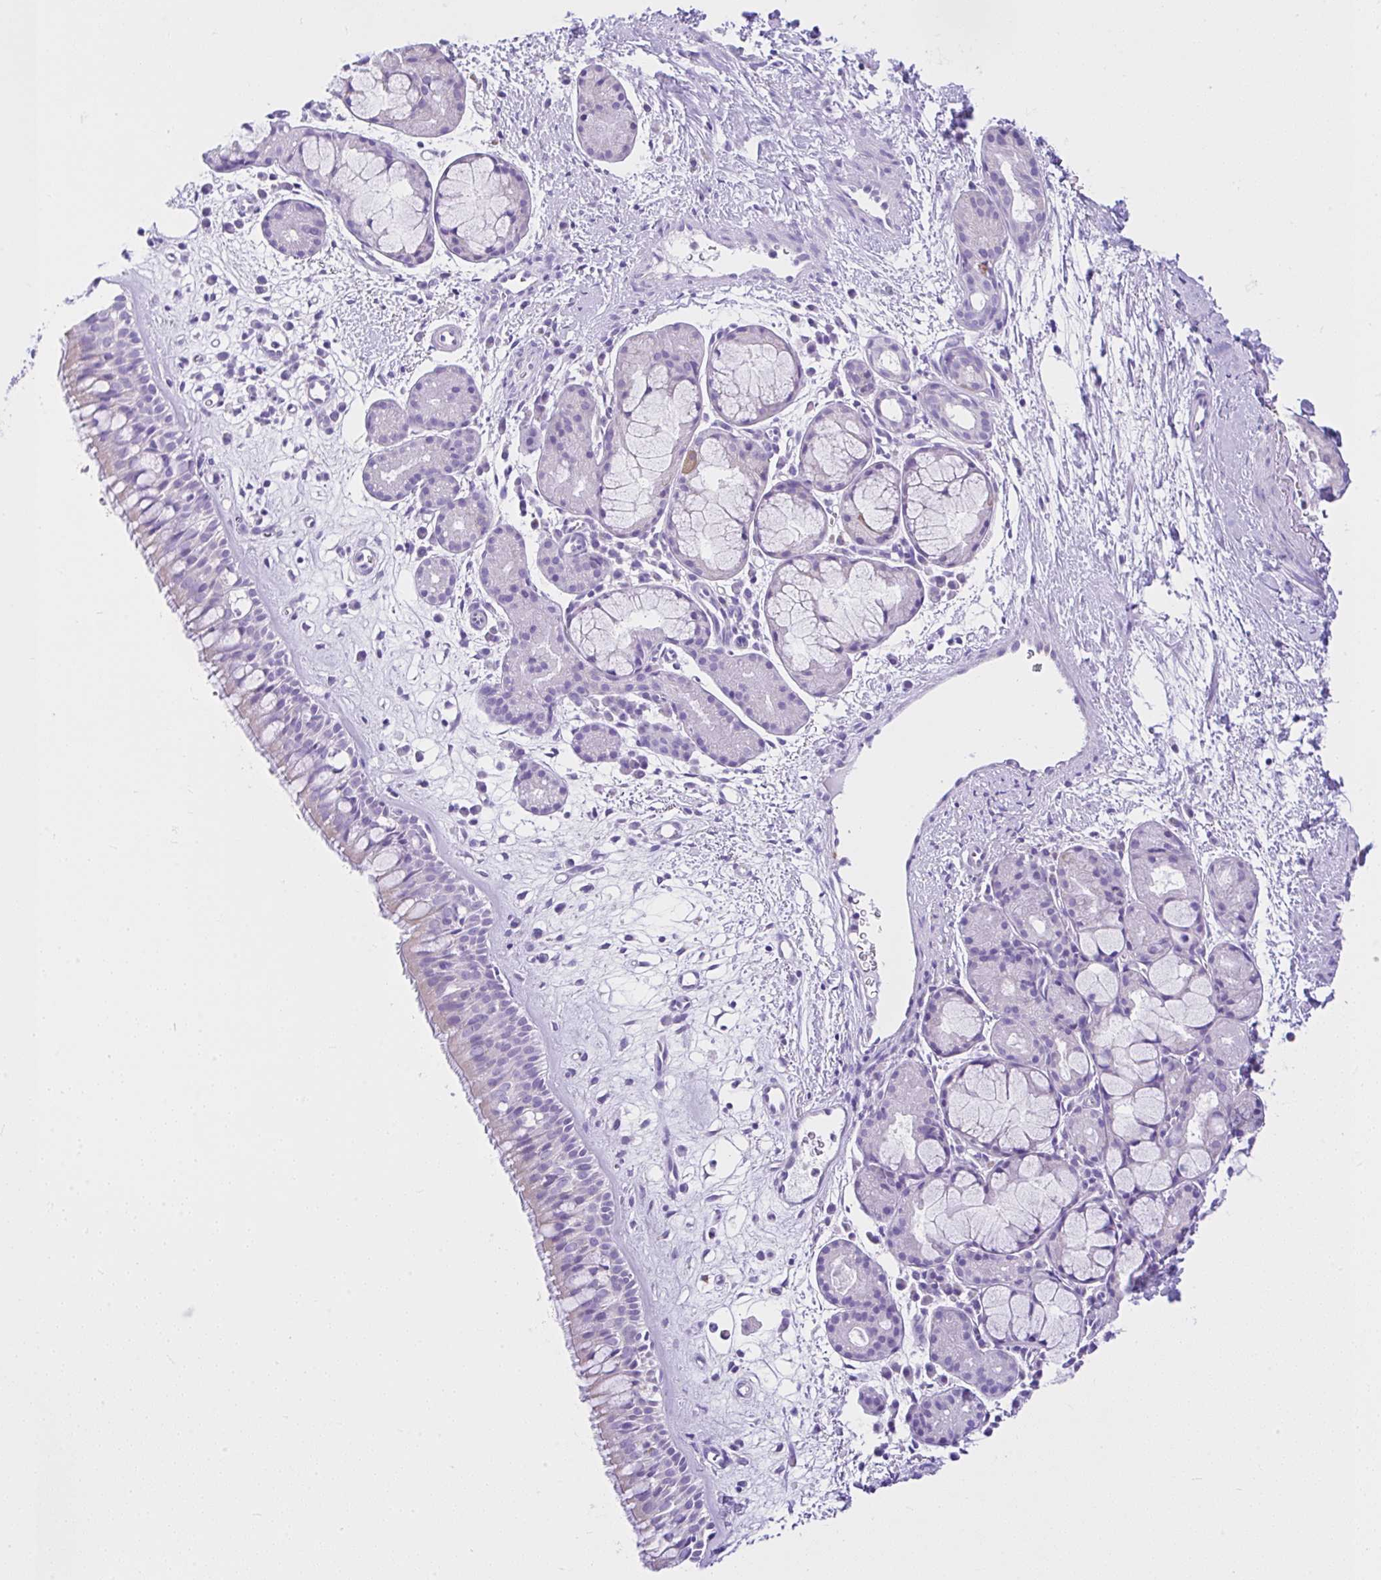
{"staining": {"intensity": "weak", "quantity": "<25%", "location": "cytoplasmic/membranous"}, "tissue": "nasopharynx", "cell_type": "Respiratory epithelial cells", "image_type": "normal", "snomed": [{"axis": "morphology", "description": "Normal tissue, NOS"}, {"axis": "topography", "description": "Nasopharynx"}], "caption": "The immunohistochemistry histopathology image has no significant staining in respiratory epithelial cells of nasopharynx. (DAB IHC with hematoxylin counter stain).", "gene": "SLC13A1", "patient": {"sex": "male", "age": 65}}